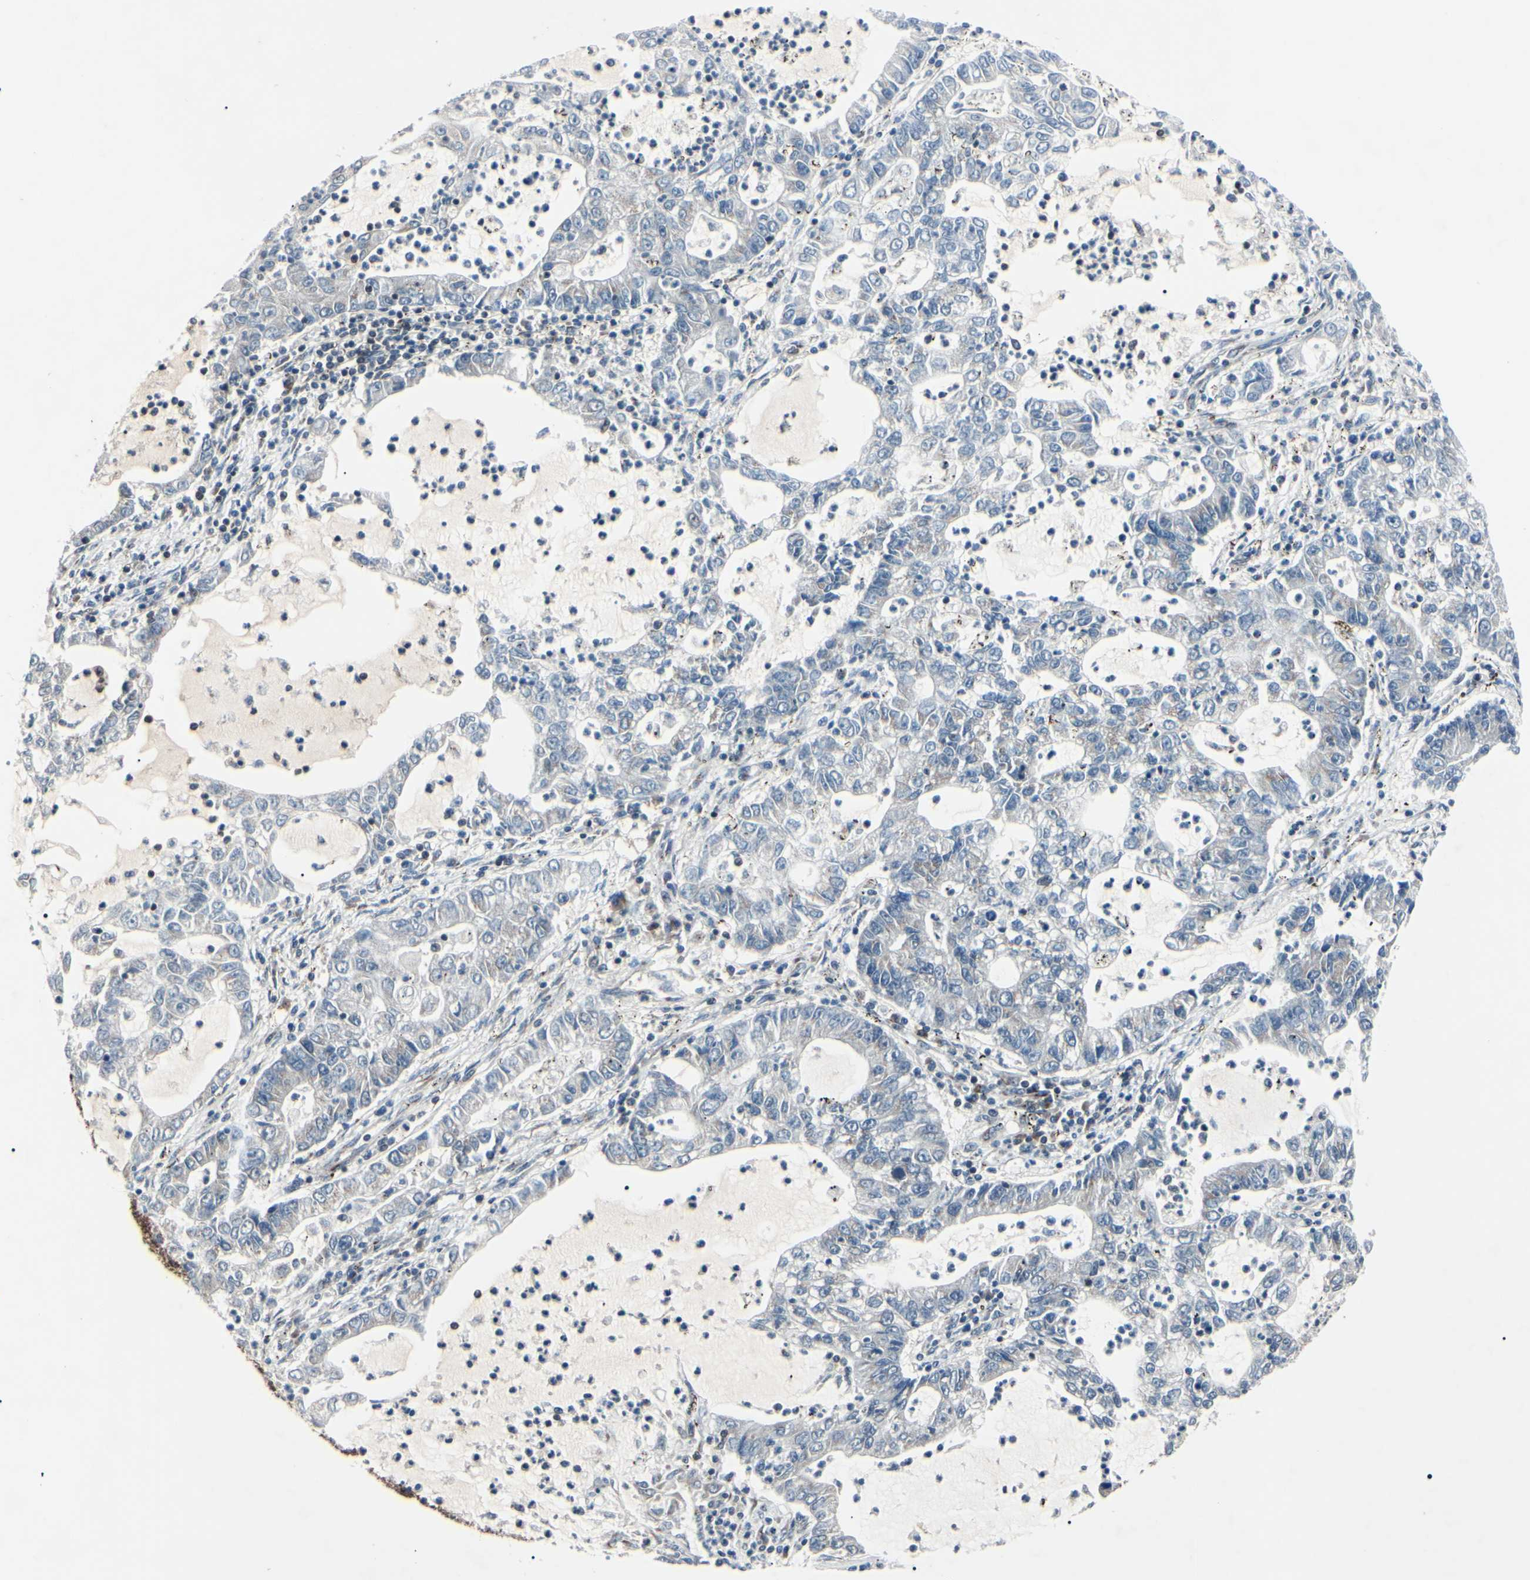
{"staining": {"intensity": "negative", "quantity": "none", "location": "none"}, "tissue": "lung cancer", "cell_type": "Tumor cells", "image_type": "cancer", "snomed": [{"axis": "morphology", "description": "Adenocarcinoma, NOS"}, {"axis": "topography", "description": "Lung"}], "caption": "The micrograph reveals no significant staining in tumor cells of lung adenocarcinoma.", "gene": "MAPRE1", "patient": {"sex": "female", "age": 51}}